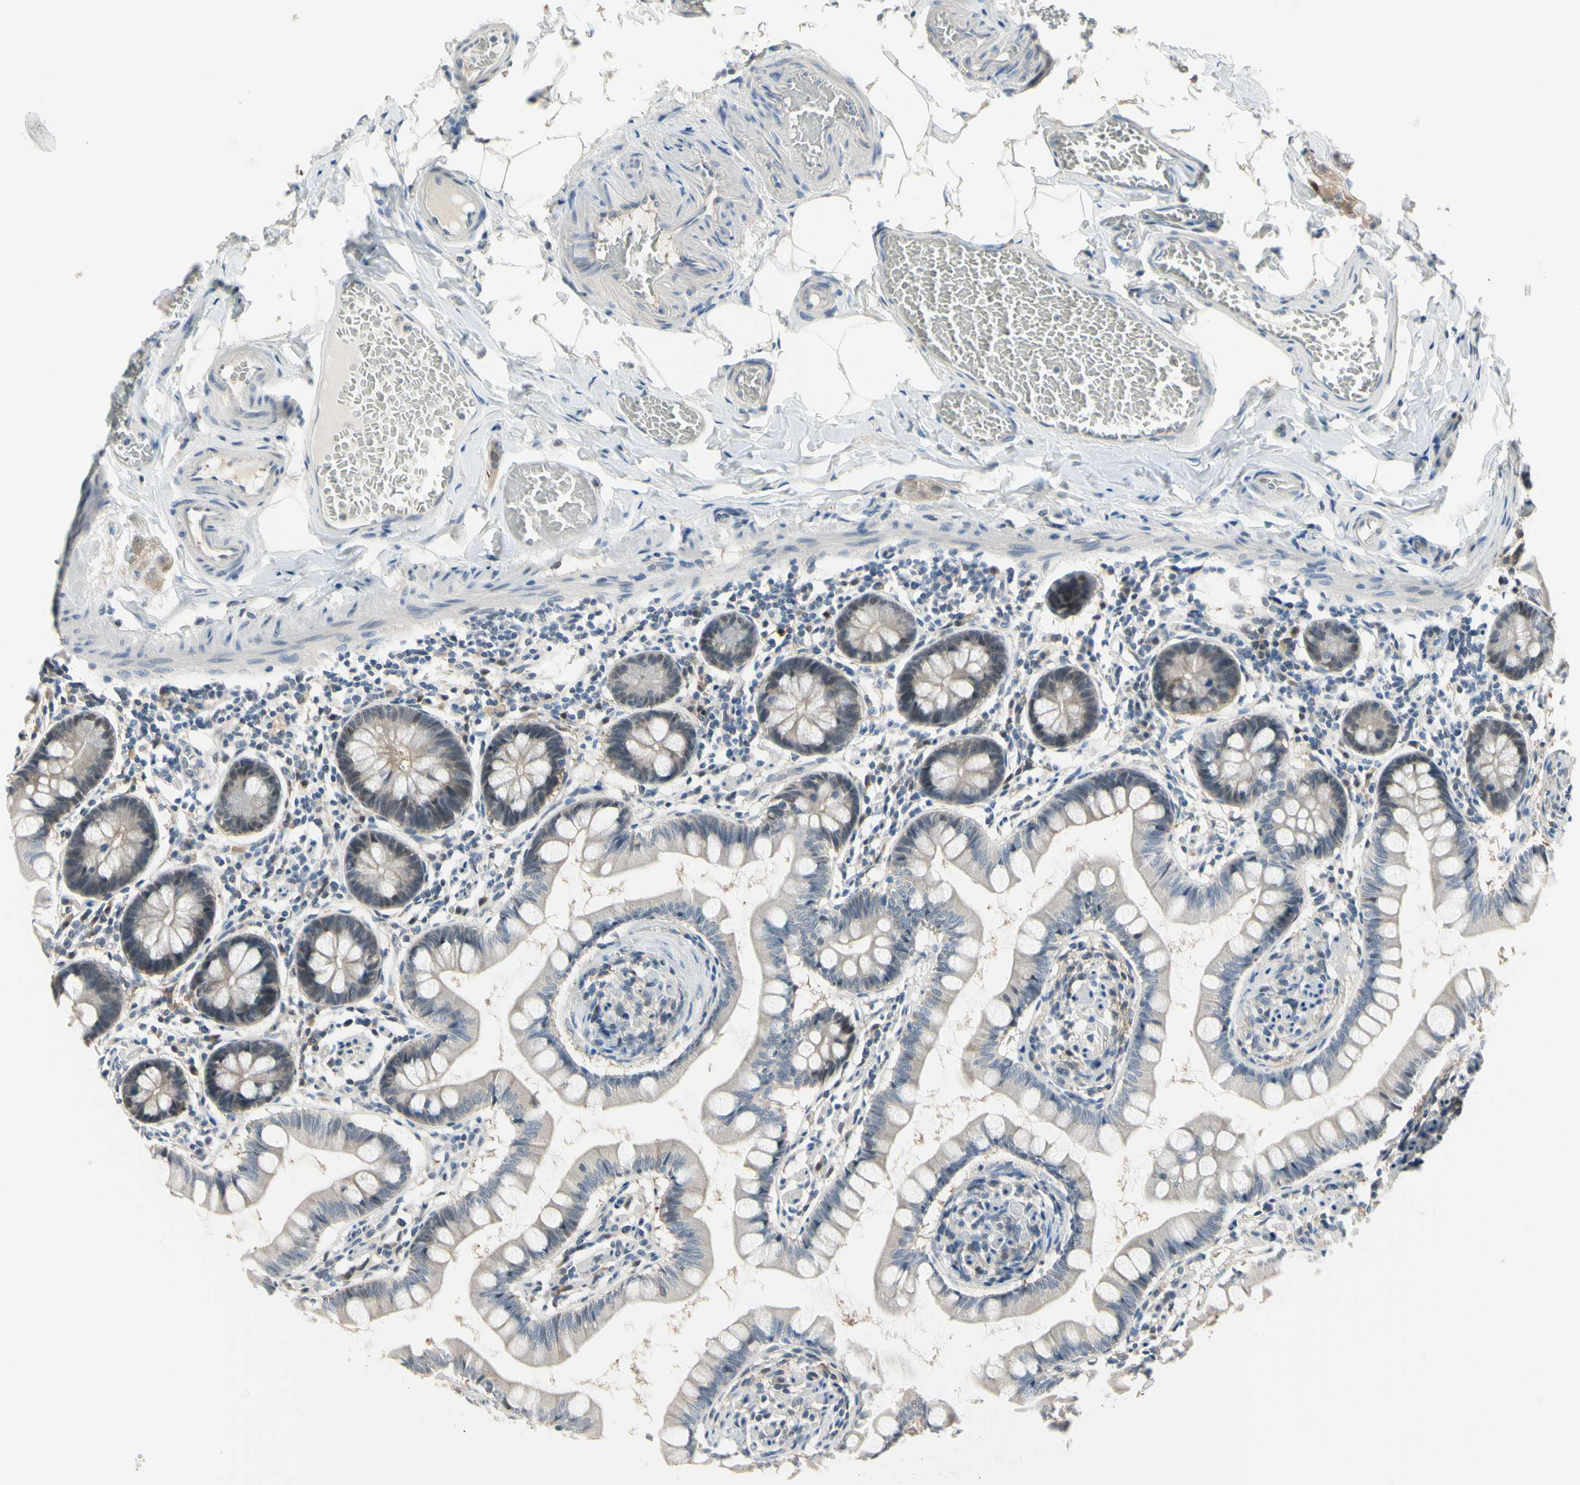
{"staining": {"intensity": "weak", "quantity": ">75%", "location": "cytoplasmic/membranous"}, "tissue": "small intestine", "cell_type": "Glandular cells", "image_type": "normal", "snomed": [{"axis": "morphology", "description": "Normal tissue, NOS"}, {"axis": "topography", "description": "Small intestine"}], "caption": "A brown stain highlights weak cytoplasmic/membranous positivity of a protein in glandular cells of unremarkable small intestine.", "gene": "HSPA4", "patient": {"sex": "male", "age": 41}}